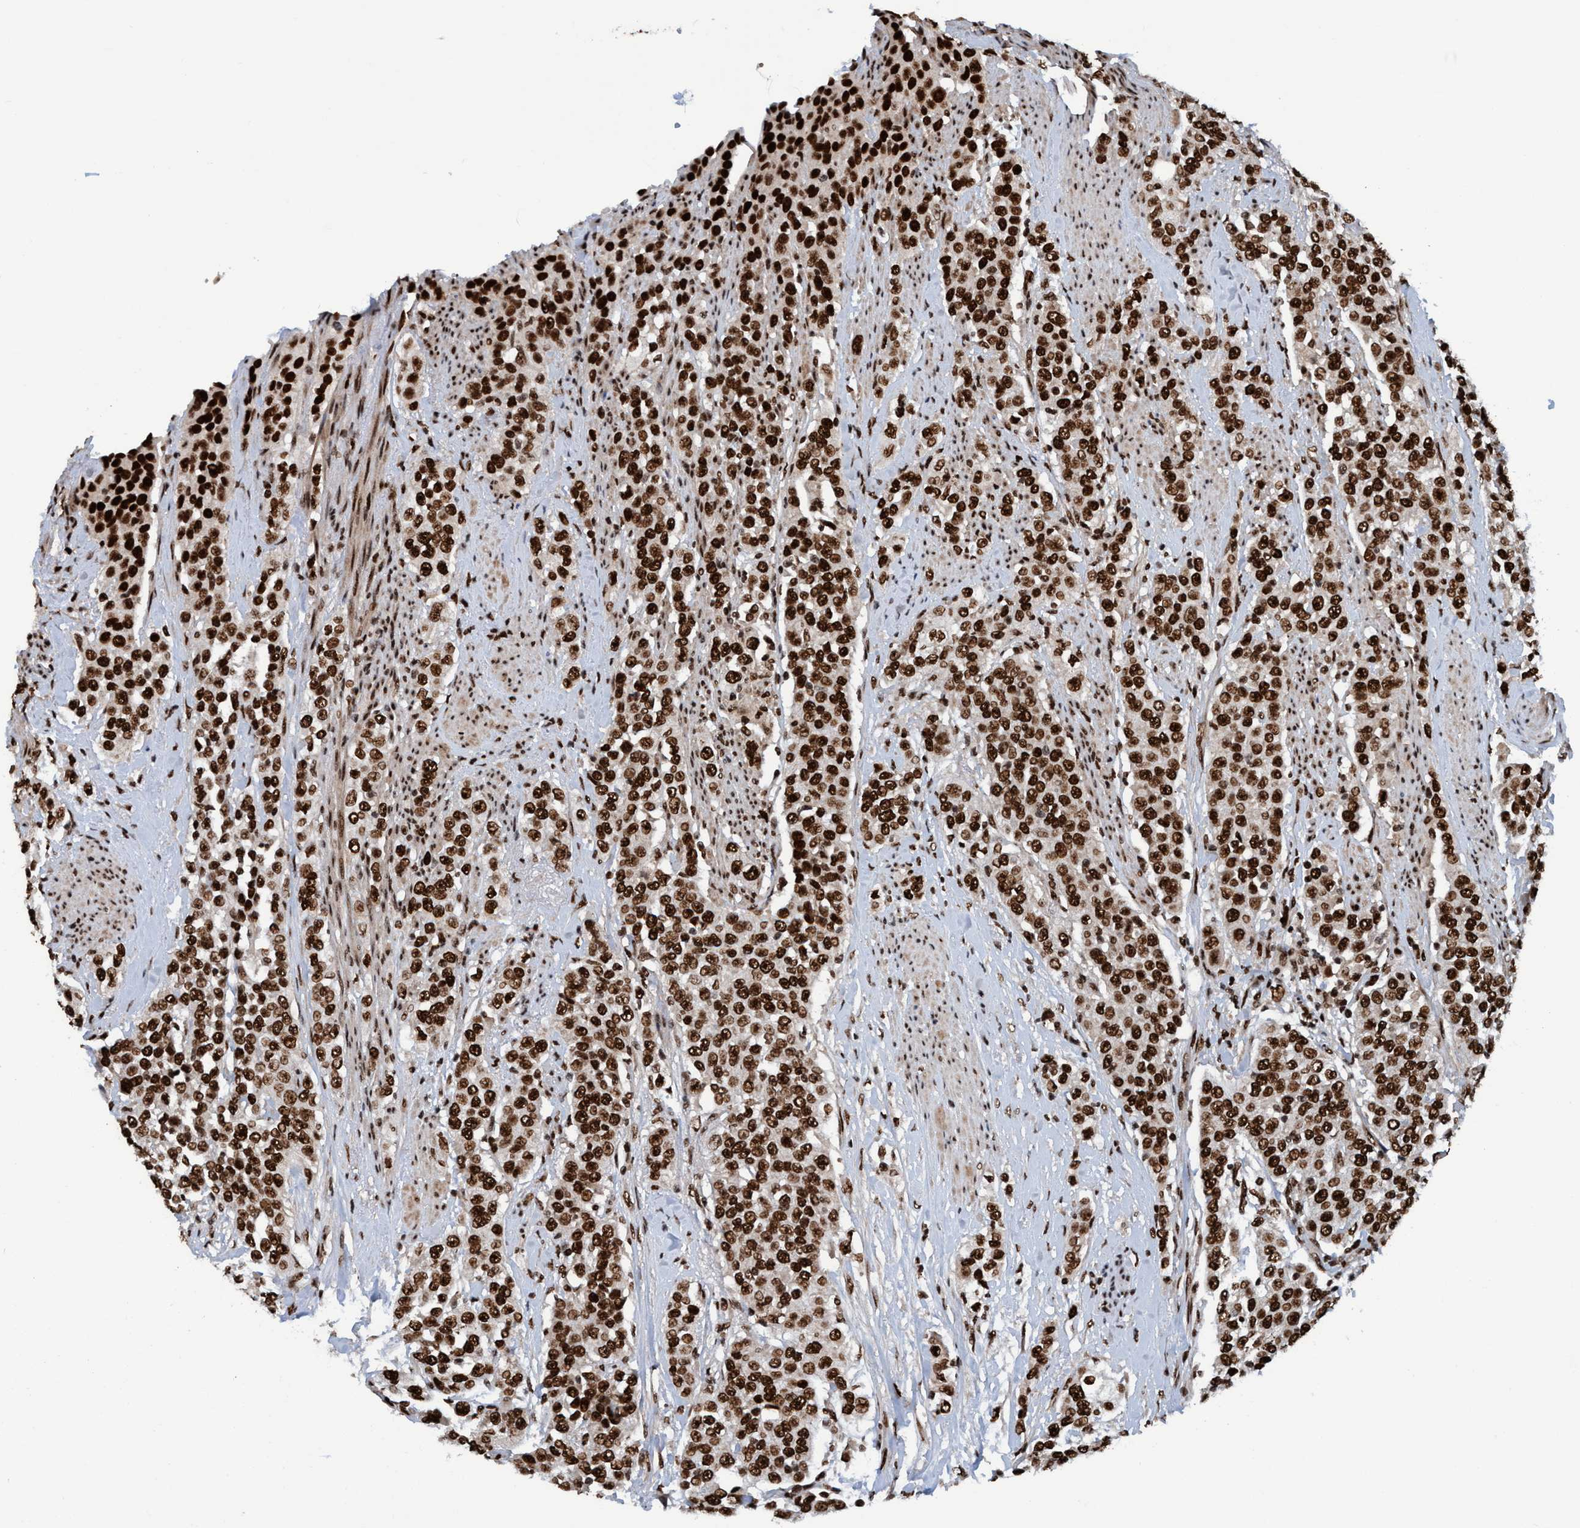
{"staining": {"intensity": "strong", "quantity": ">75%", "location": "nuclear"}, "tissue": "urothelial cancer", "cell_type": "Tumor cells", "image_type": "cancer", "snomed": [{"axis": "morphology", "description": "Urothelial carcinoma, High grade"}, {"axis": "topography", "description": "Urinary bladder"}], "caption": "Immunohistochemistry (IHC) of human urothelial carcinoma (high-grade) shows high levels of strong nuclear positivity in approximately >75% of tumor cells.", "gene": "TOPBP1", "patient": {"sex": "female", "age": 80}}